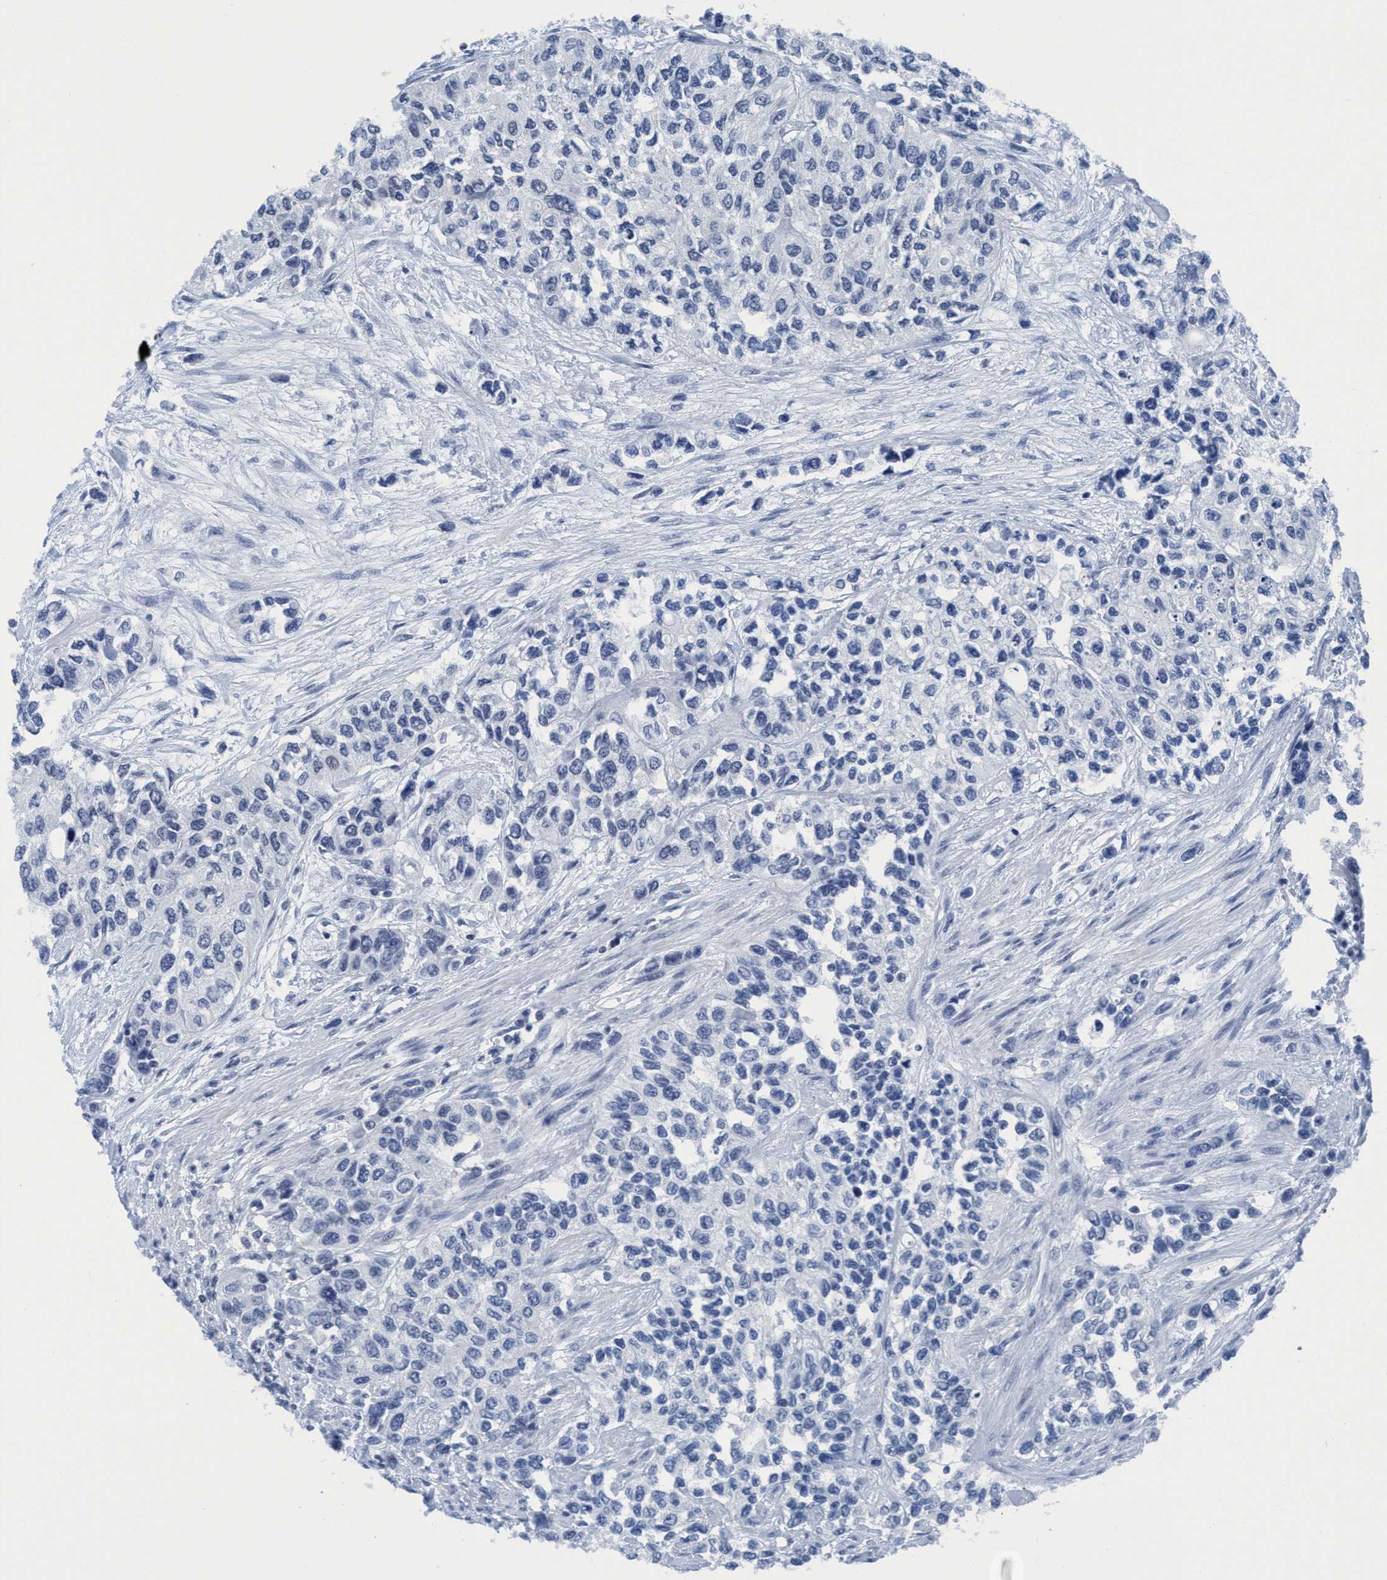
{"staining": {"intensity": "negative", "quantity": "none", "location": "none"}, "tissue": "urothelial cancer", "cell_type": "Tumor cells", "image_type": "cancer", "snomed": [{"axis": "morphology", "description": "Urothelial carcinoma, High grade"}, {"axis": "topography", "description": "Urinary bladder"}], "caption": "DAB (3,3'-diaminobenzidine) immunohistochemical staining of human urothelial cancer displays no significant expression in tumor cells.", "gene": "DNAI1", "patient": {"sex": "female", "age": 56}}